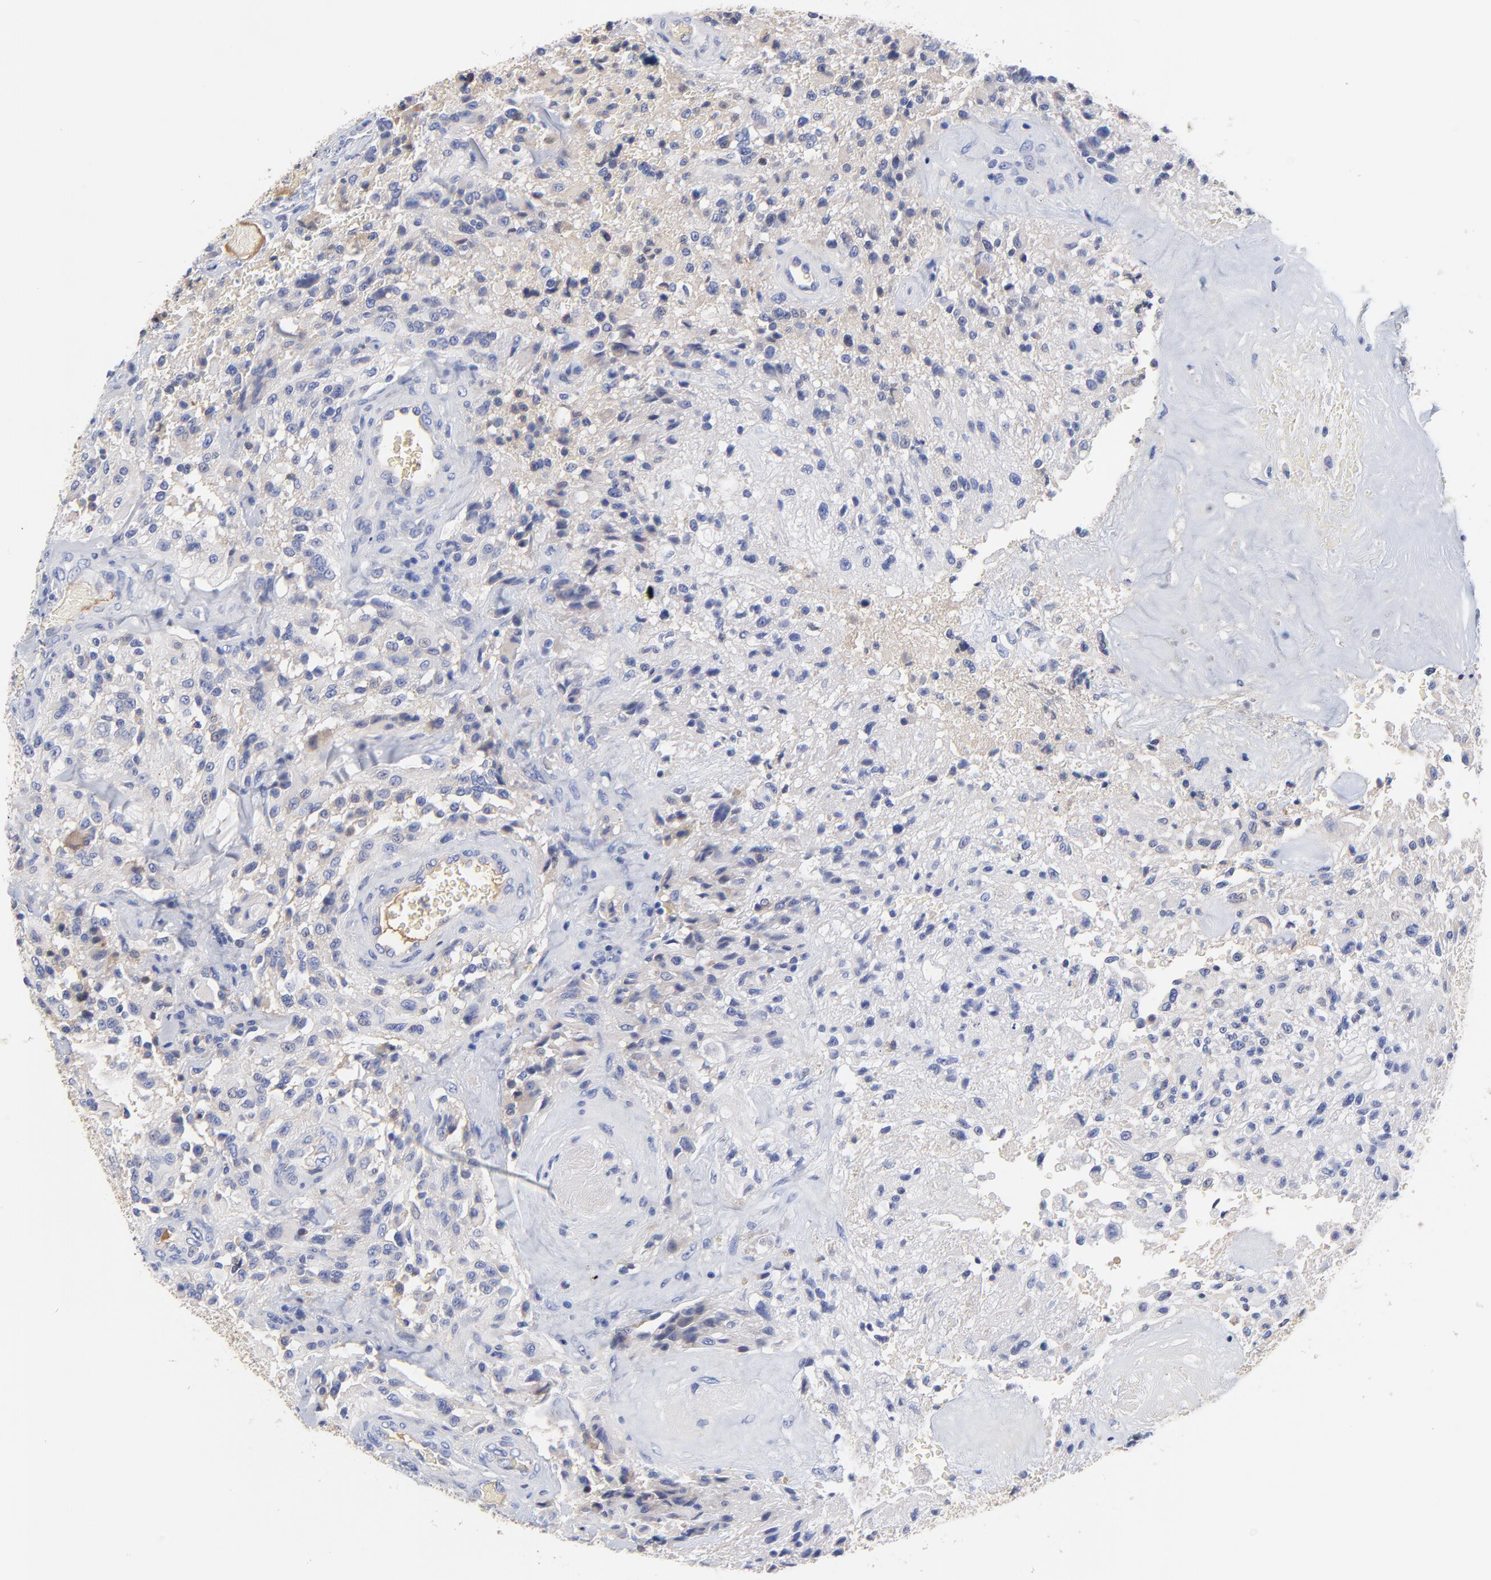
{"staining": {"intensity": "negative", "quantity": "none", "location": "none"}, "tissue": "glioma", "cell_type": "Tumor cells", "image_type": "cancer", "snomed": [{"axis": "morphology", "description": "Normal tissue, NOS"}, {"axis": "morphology", "description": "Glioma, malignant, High grade"}, {"axis": "topography", "description": "Cerebral cortex"}], "caption": "IHC histopathology image of glioma stained for a protein (brown), which demonstrates no expression in tumor cells.", "gene": "IGLV3-10", "patient": {"sex": "male", "age": 56}}